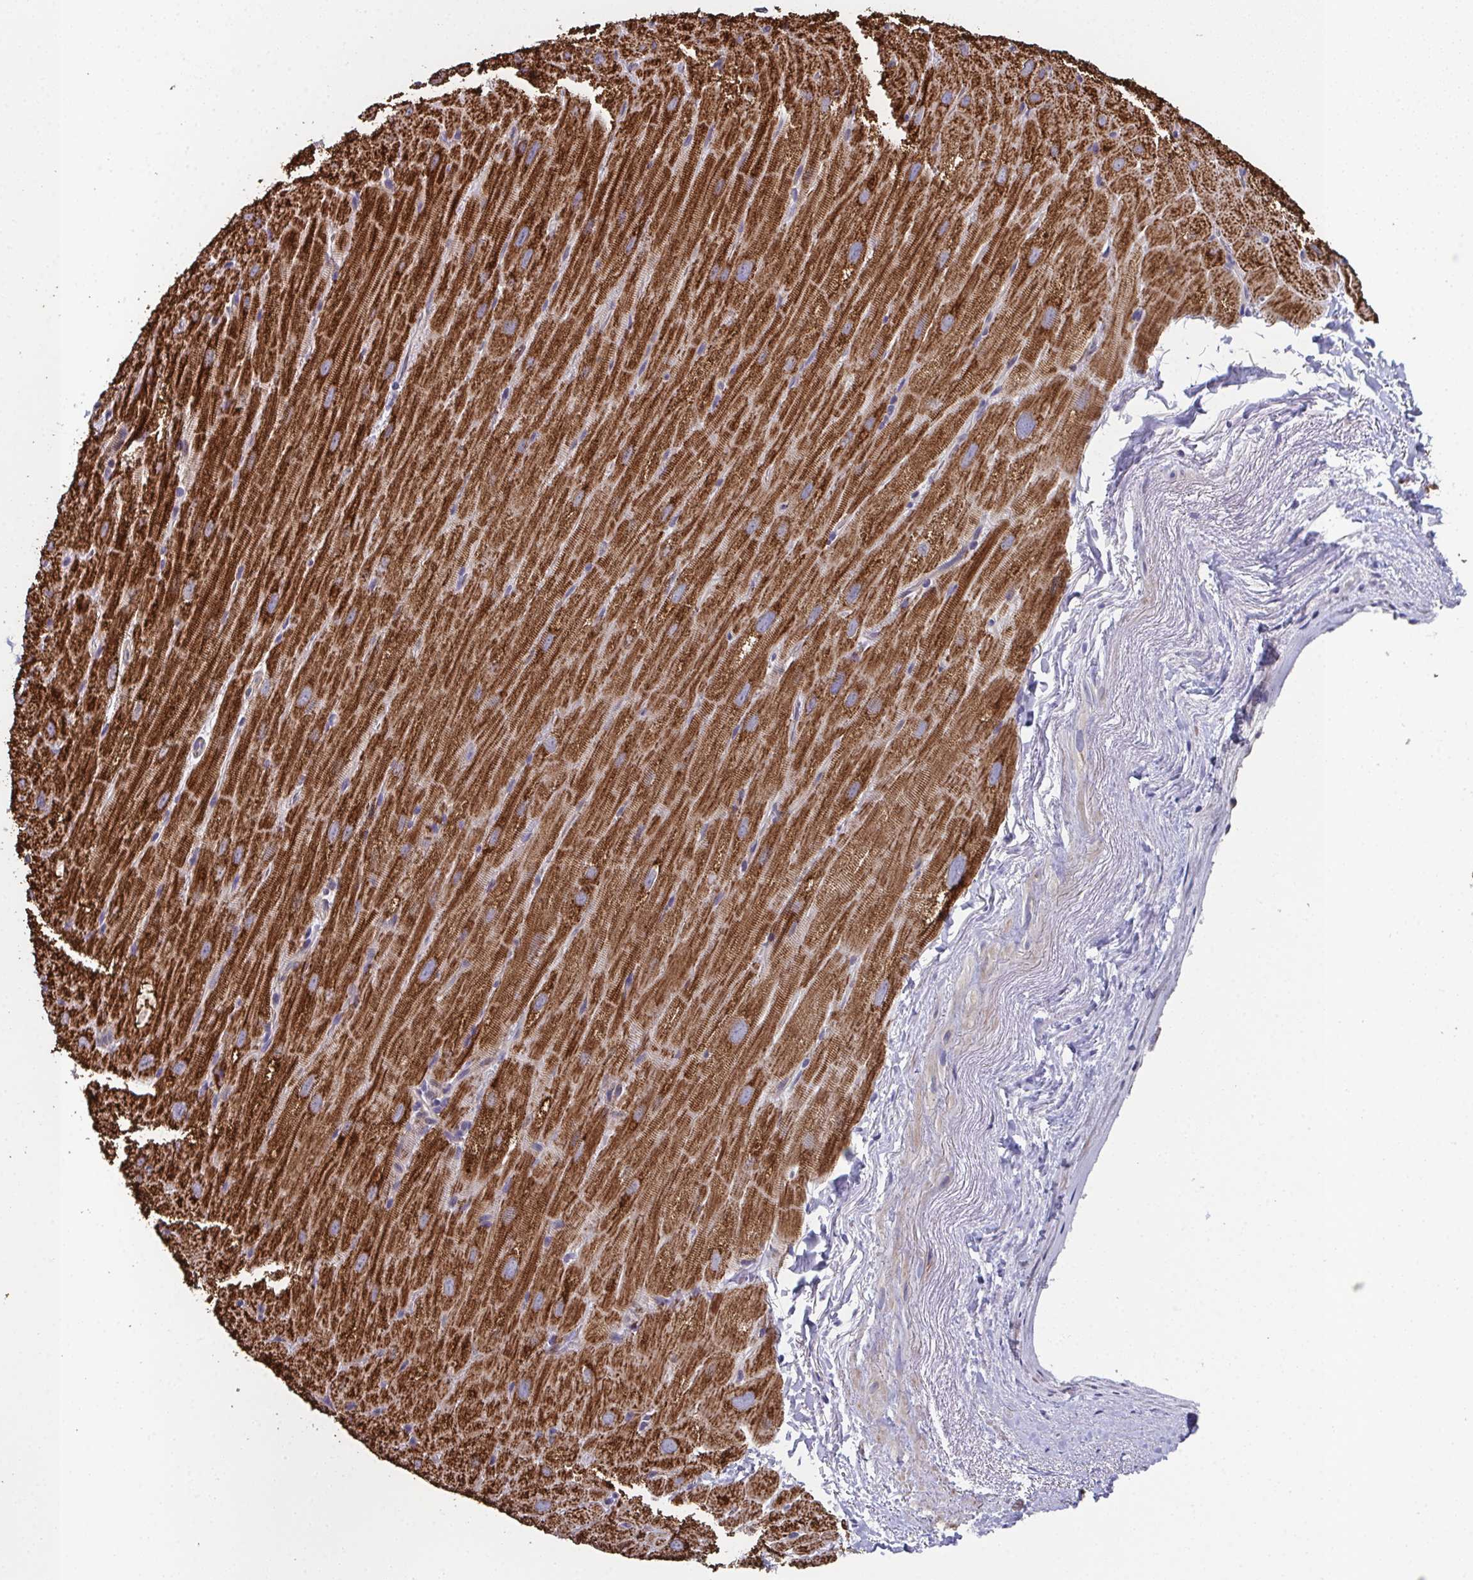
{"staining": {"intensity": "strong", "quantity": ">75%", "location": "cytoplasmic/membranous"}, "tissue": "heart muscle", "cell_type": "Cardiomyocytes", "image_type": "normal", "snomed": [{"axis": "morphology", "description": "Normal tissue, NOS"}, {"axis": "topography", "description": "Heart"}], "caption": "Benign heart muscle was stained to show a protein in brown. There is high levels of strong cytoplasmic/membranous positivity in about >75% of cardiomyocytes. The staining was performed using DAB (3,3'-diaminobenzidine), with brown indicating positive protein expression. Nuclei are stained blue with hematoxylin.", "gene": "MT", "patient": {"sex": "male", "age": 62}}